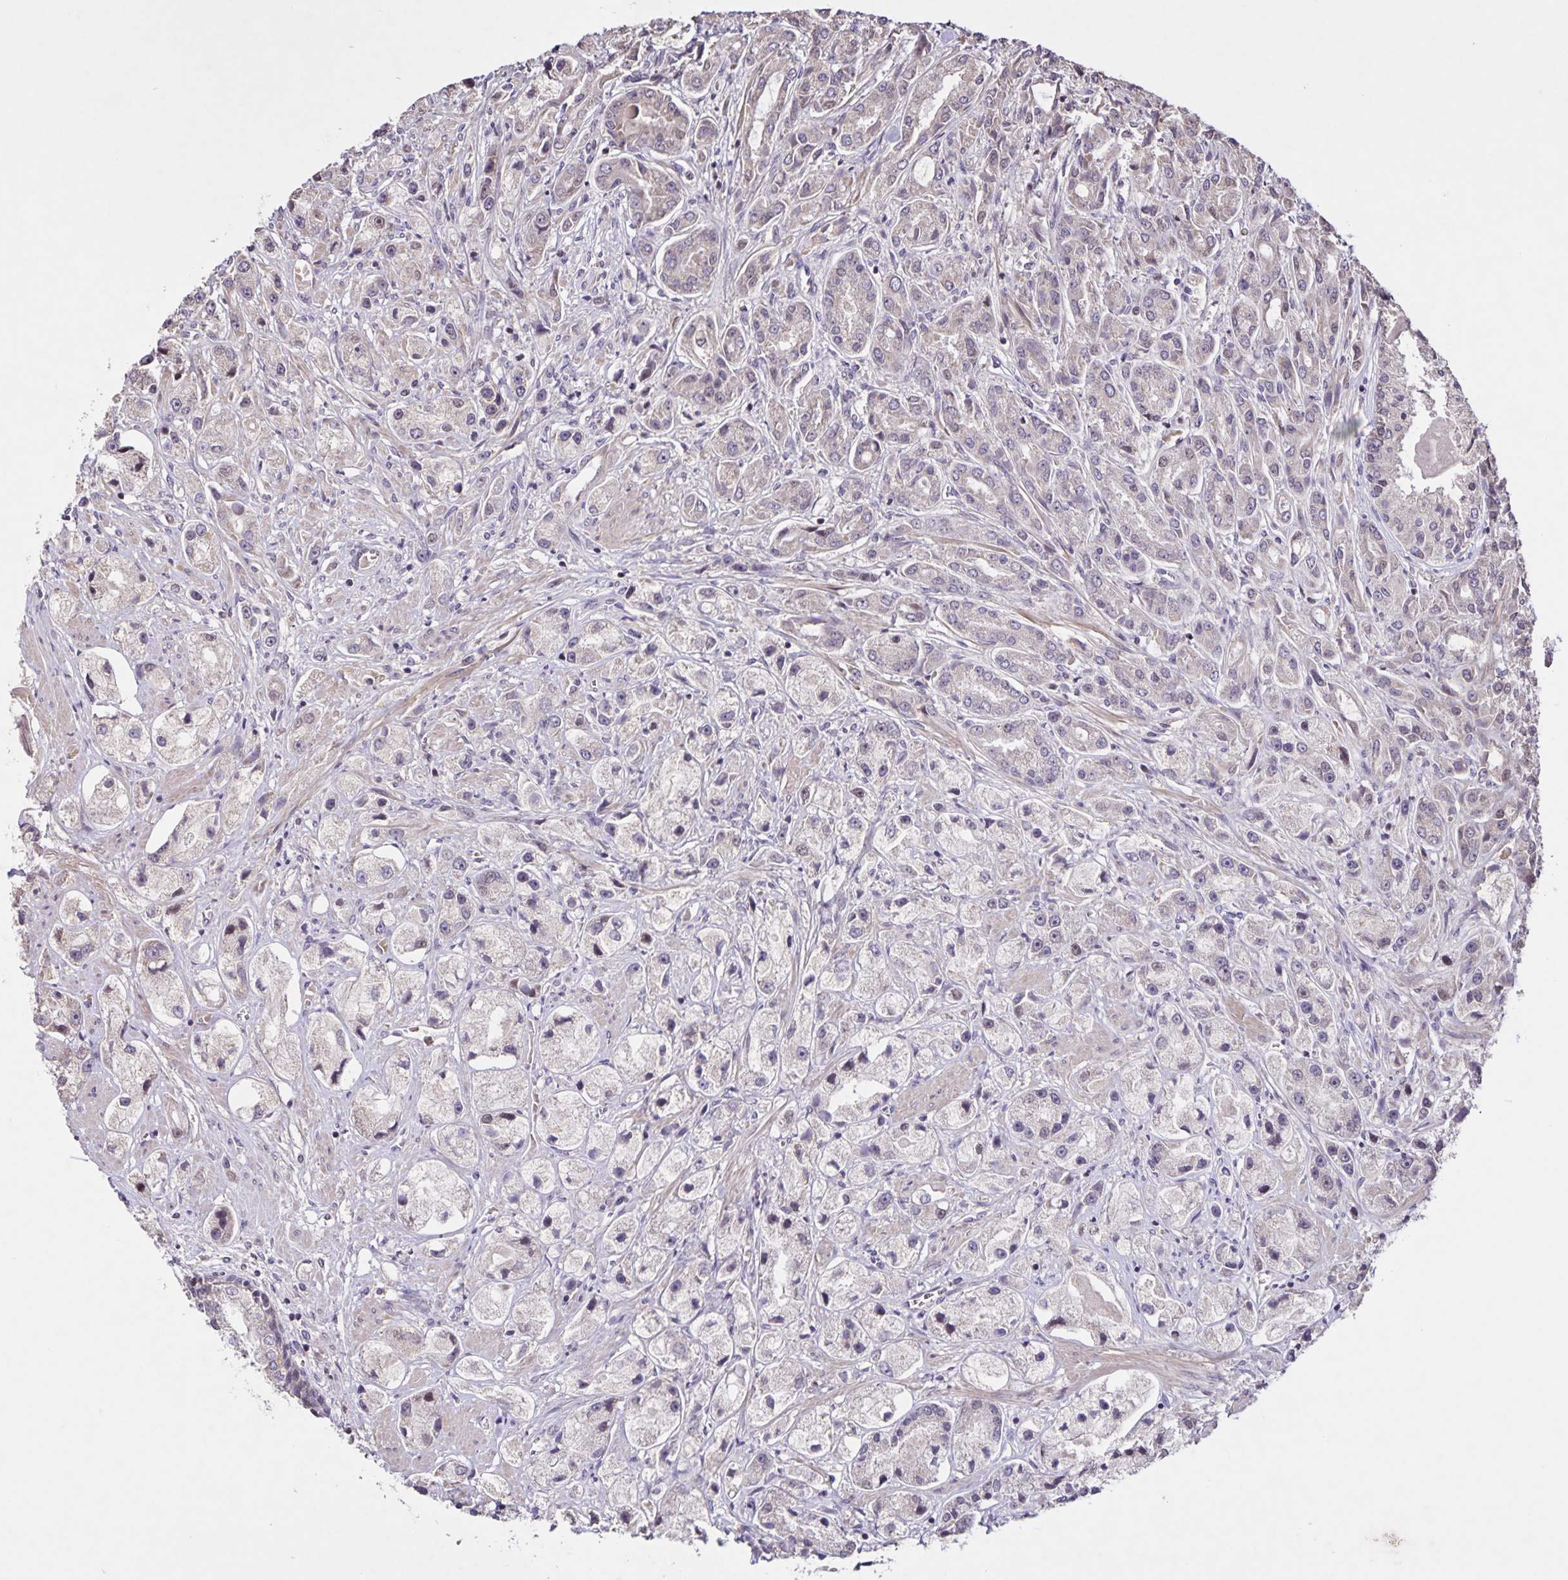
{"staining": {"intensity": "negative", "quantity": "none", "location": "none"}, "tissue": "prostate cancer", "cell_type": "Tumor cells", "image_type": "cancer", "snomed": [{"axis": "morphology", "description": "Adenocarcinoma, High grade"}, {"axis": "topography", "description": "Prostate"}], "caption": "Protein analysis of prostate high-grade adenocarcinoma shows no significant positivity in tumor cells.", "gene": "GDF2", "patient": {"sex": "male", "age": 67}}